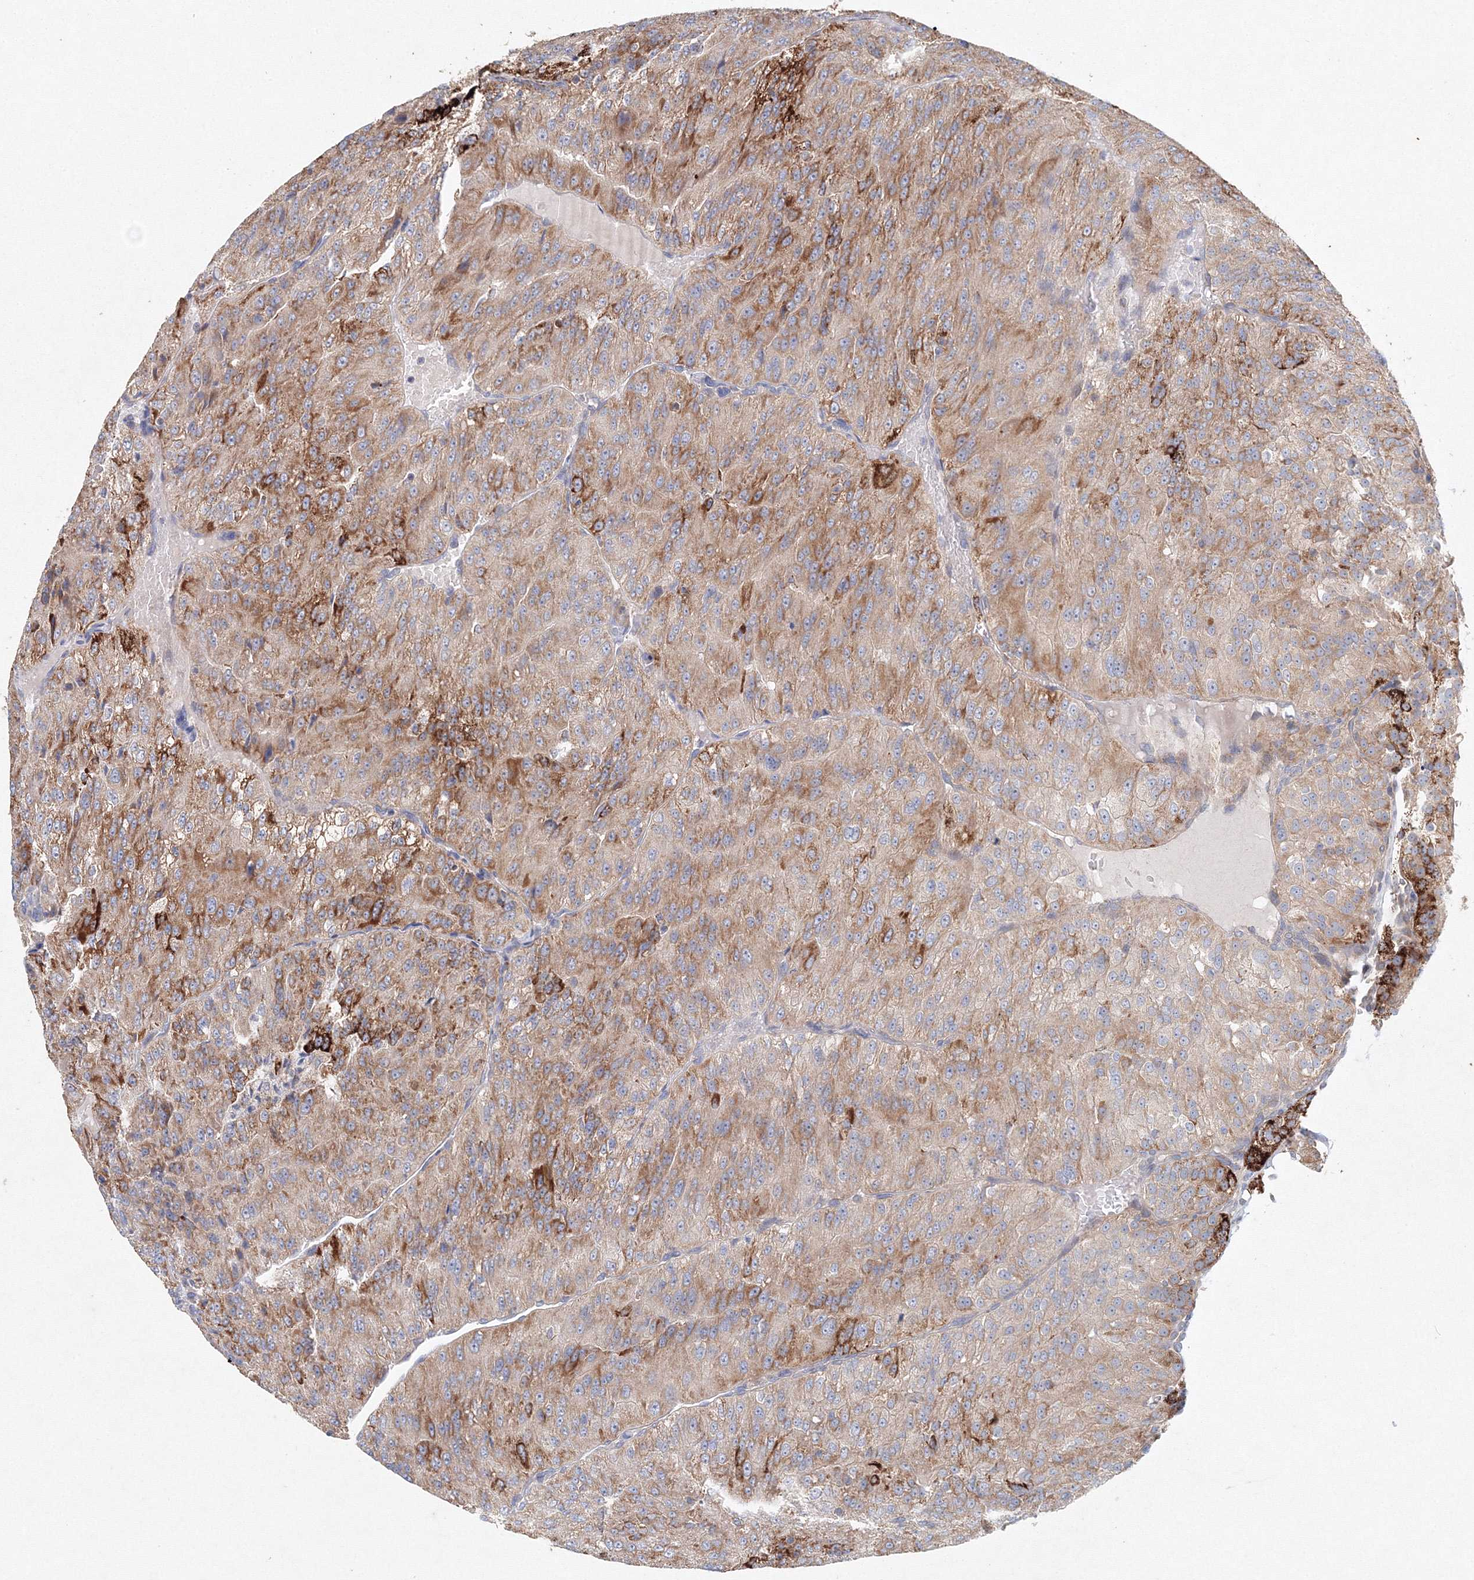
{"staining": {"intensity": "strong", "quantity": "<25%", "location": "cytoplasmic/membranous"}, "tissue": "renal cancer", "cell_type": "Tumor cells", "image_type": "cancer", "snomed": [{"axis": "morphology", "description": "Adenocarcinoma, NOS"}, {"axis": "topography", "description": "Kidney"}], "caption": "Renal cancer stained for a protein reveals strong cytoplasmic/membranous positivity in tumor cells.", "gene": "WDR49", "patient": {"sex": "female", "age": 63}}